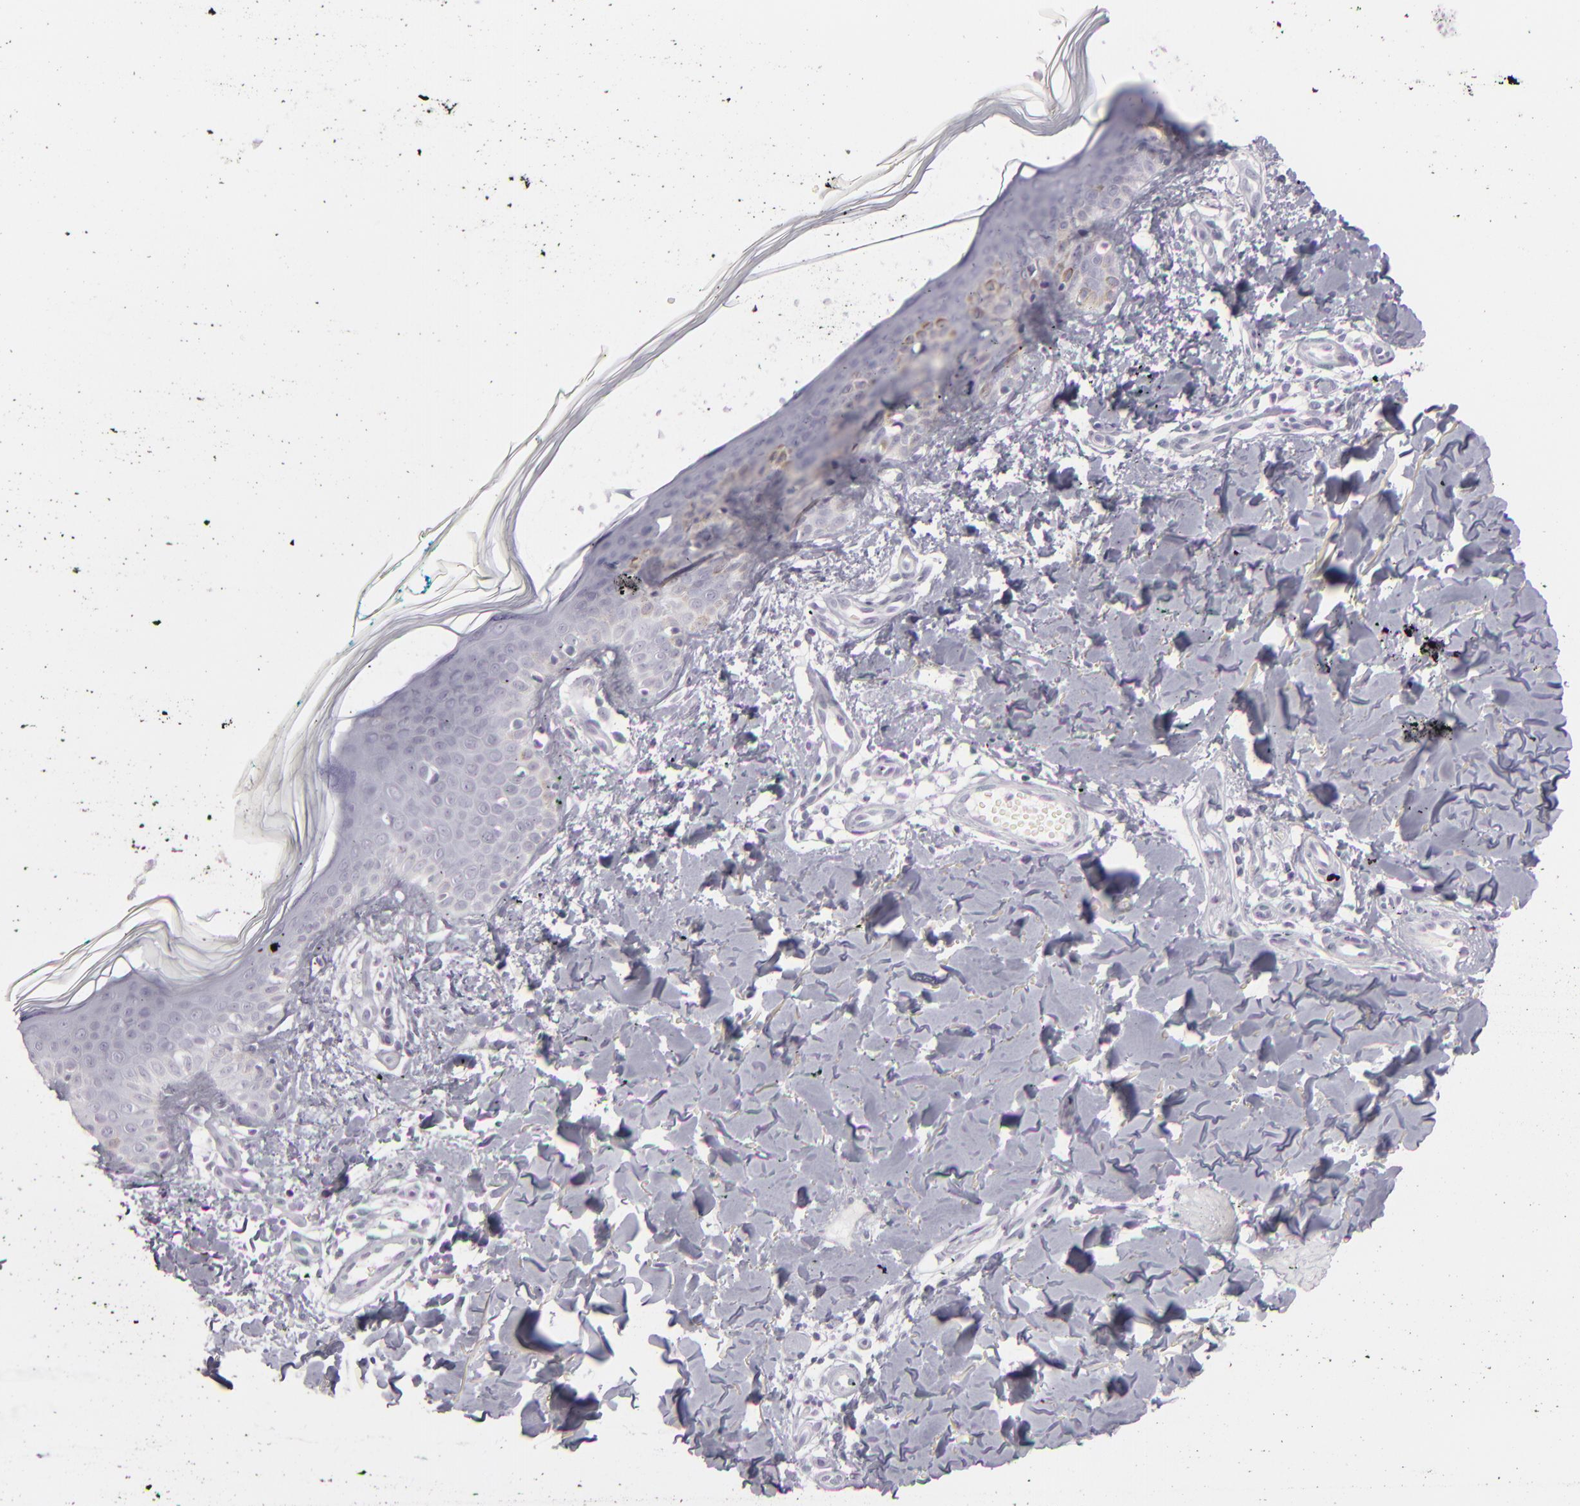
{"staining": {"intensity": "negative", "quantity": "none", "location": "none"}, "tissue": "skin", "cell_type": "Fibroblasts", "image_type": "normal", "snomed": [{"axis": "morphology", "description": "Normal tissue, NOS"}, {"axis": "topography", "description": "Skin"}], "caption": "High magnification brightfield microscopy of normal skin stained with DAB (3,3'-diaminobenzidine) (brown) and counterstained with hematoxylin (blue): fibroblasts show no significant expression. Brightfield microscopy of immunohistochemistry stained with DAB (brown) and hematoxylin (blue), captured at high magnification.", "gene": "CDX2", "patient": {"sex": "male", "age": 32}}